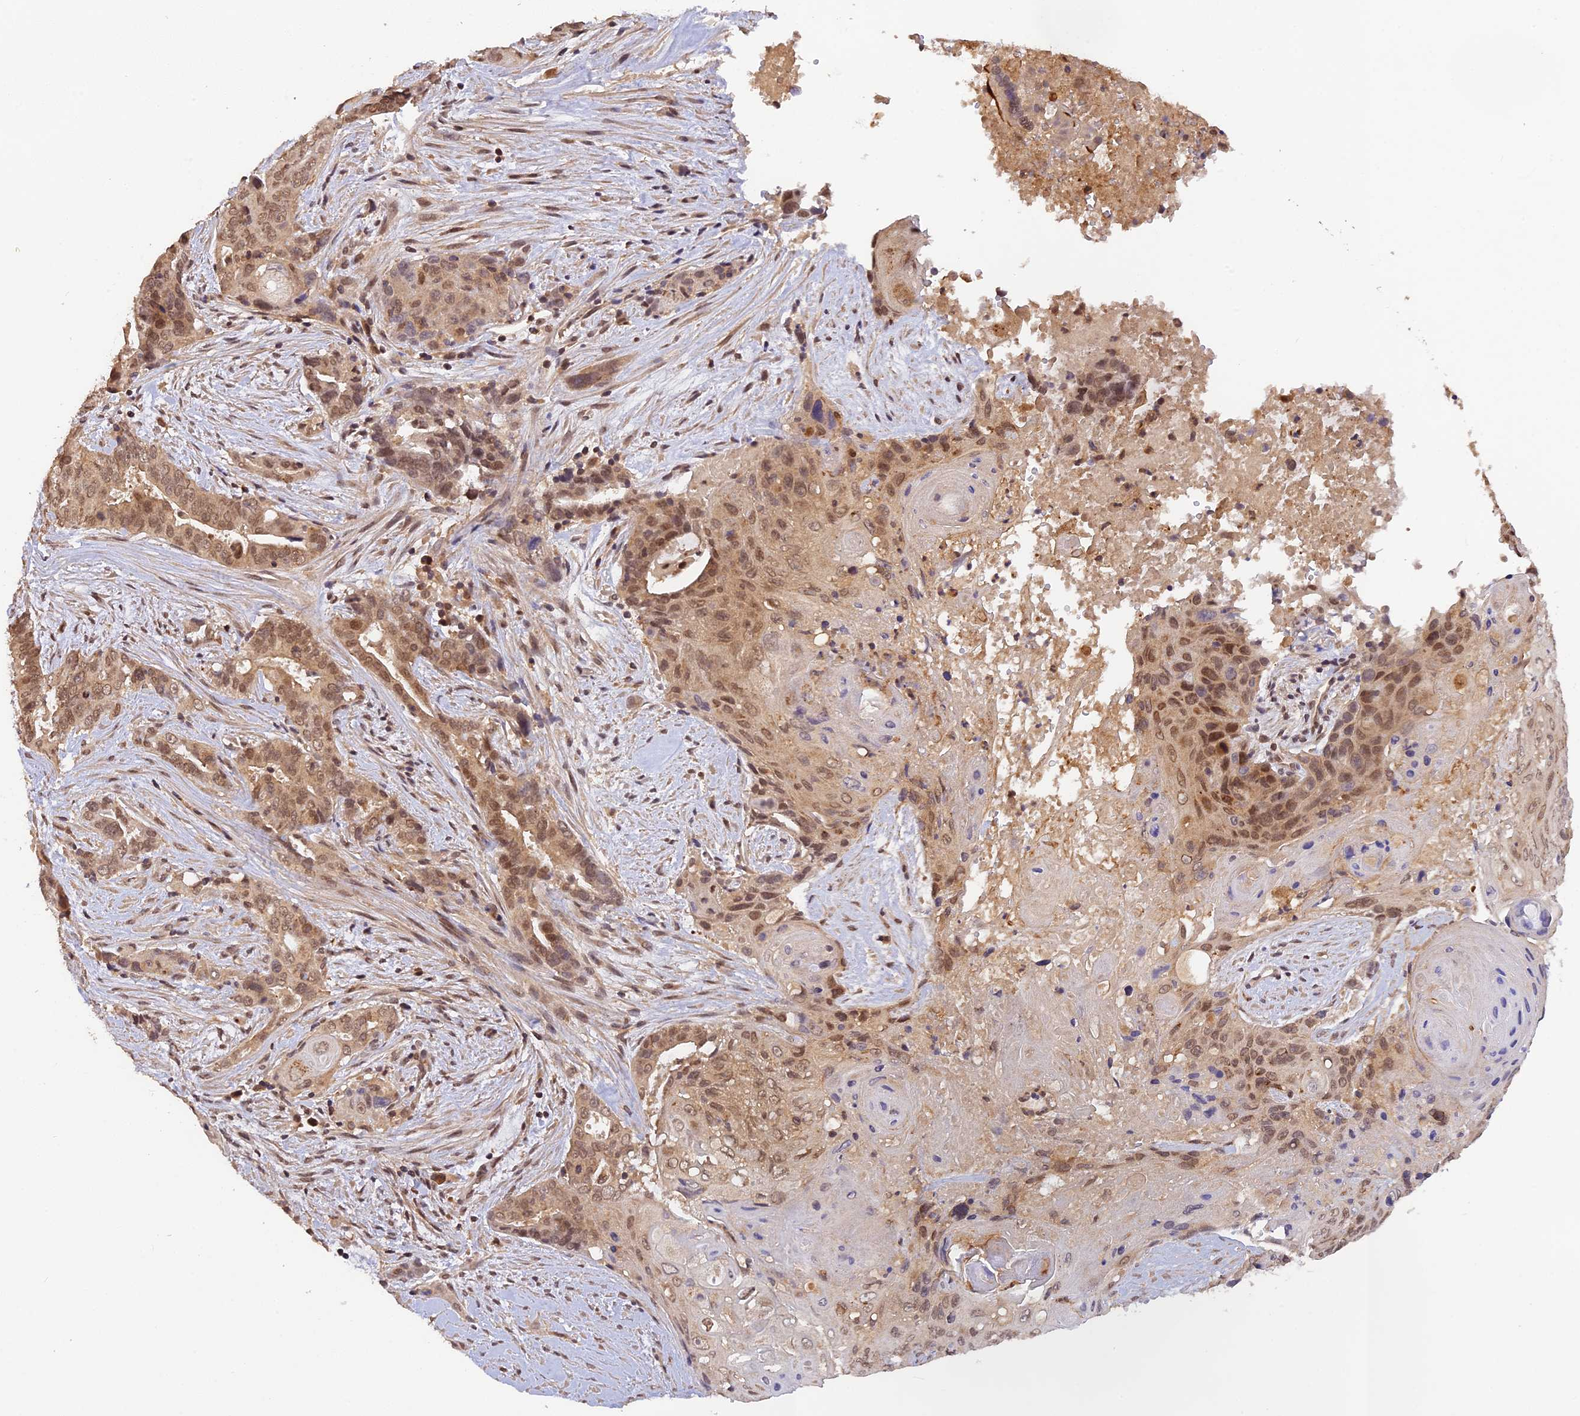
{"staining": {"intensity": "moderate", "quantity": ">75%", "location": "cytoplasmic/membranous,nuclear"}, "tissue": "pancreatic cancer", "cell_type": "Tumor cells", "image_type": "cancer", "snomed": [{"axis": "morphology", "description": "Adenocarcinoma, NOS"}, {"axis": "topography", "description": "Pancreas"}], "caption": "Pancreatic cancer (adenocarcinoma) tissue displays moderate cytoplasmic/membranous and nuclear positivity in approximately >75% of tumor cells", "gene": "ZNF436", "patient": {"sex": "male", "age": 80}}